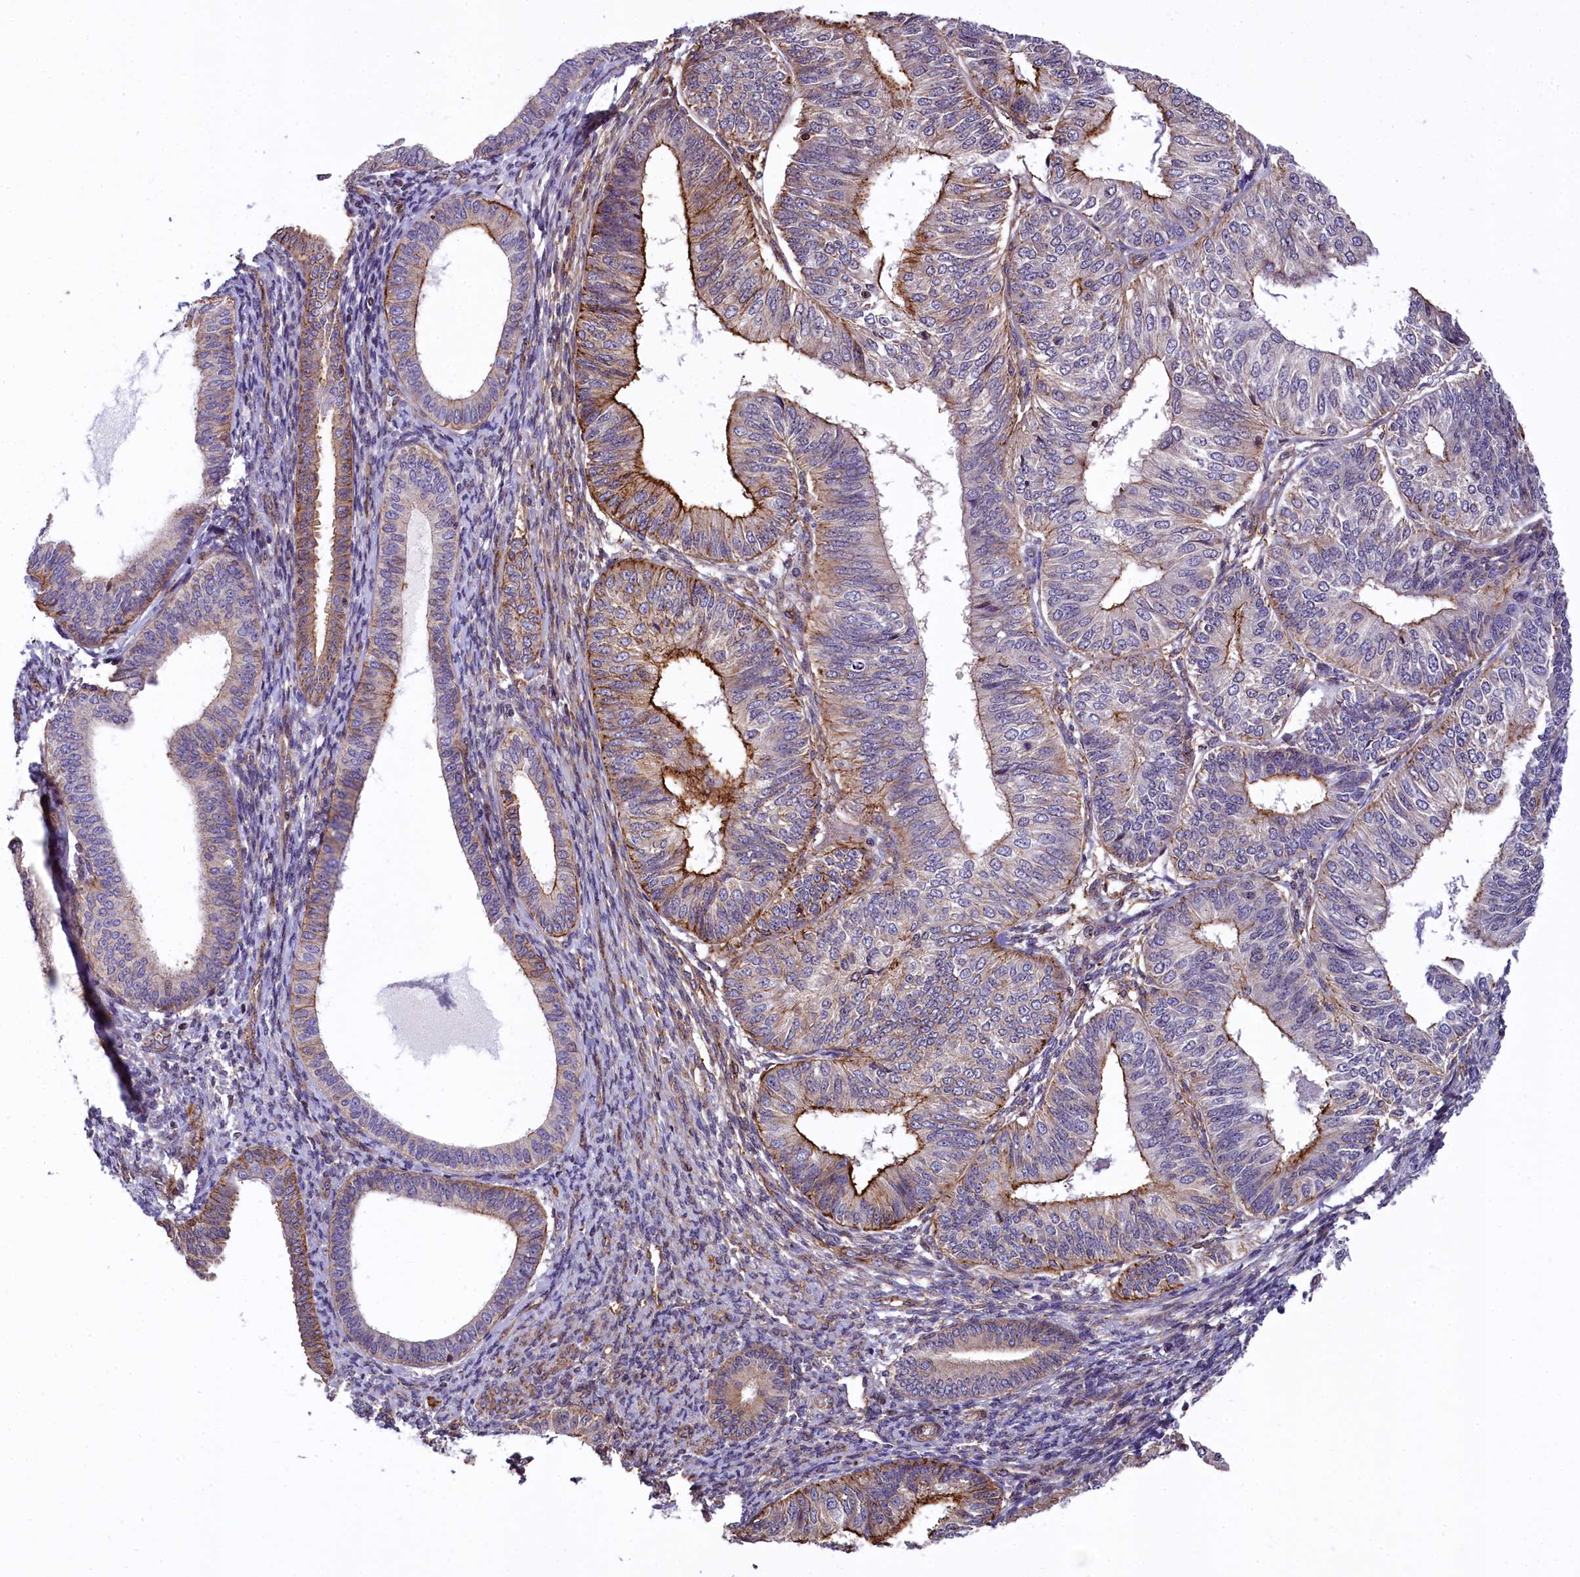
{"staining": {"intensity": "moderate", "quantity": "25%-75%", "location": "cytoplasmic/membranous"}, "tissue": "endometrial cancer", "cell_type": "Tumor cells", "image_type": "cancer", "snomed": [{"axis": "morphology", "description": "Adenocarcinoma, NOS"}, {"axis": "topography", "description": "Endometrium"}], "caption": "Protein staining displays moderate cytoplasmic/membranous staining in approximately 25%-75% of tumor cells in endometrial cancer (adenocarcinoma). (Stains: DAB (3,3'-diaminobenzidine) in brown, nuclei in blue, Microscopy: brightfield microscopy at high magnification).", "gene": "ZNF2", "patient": {"sex": "female", "age": 58}}